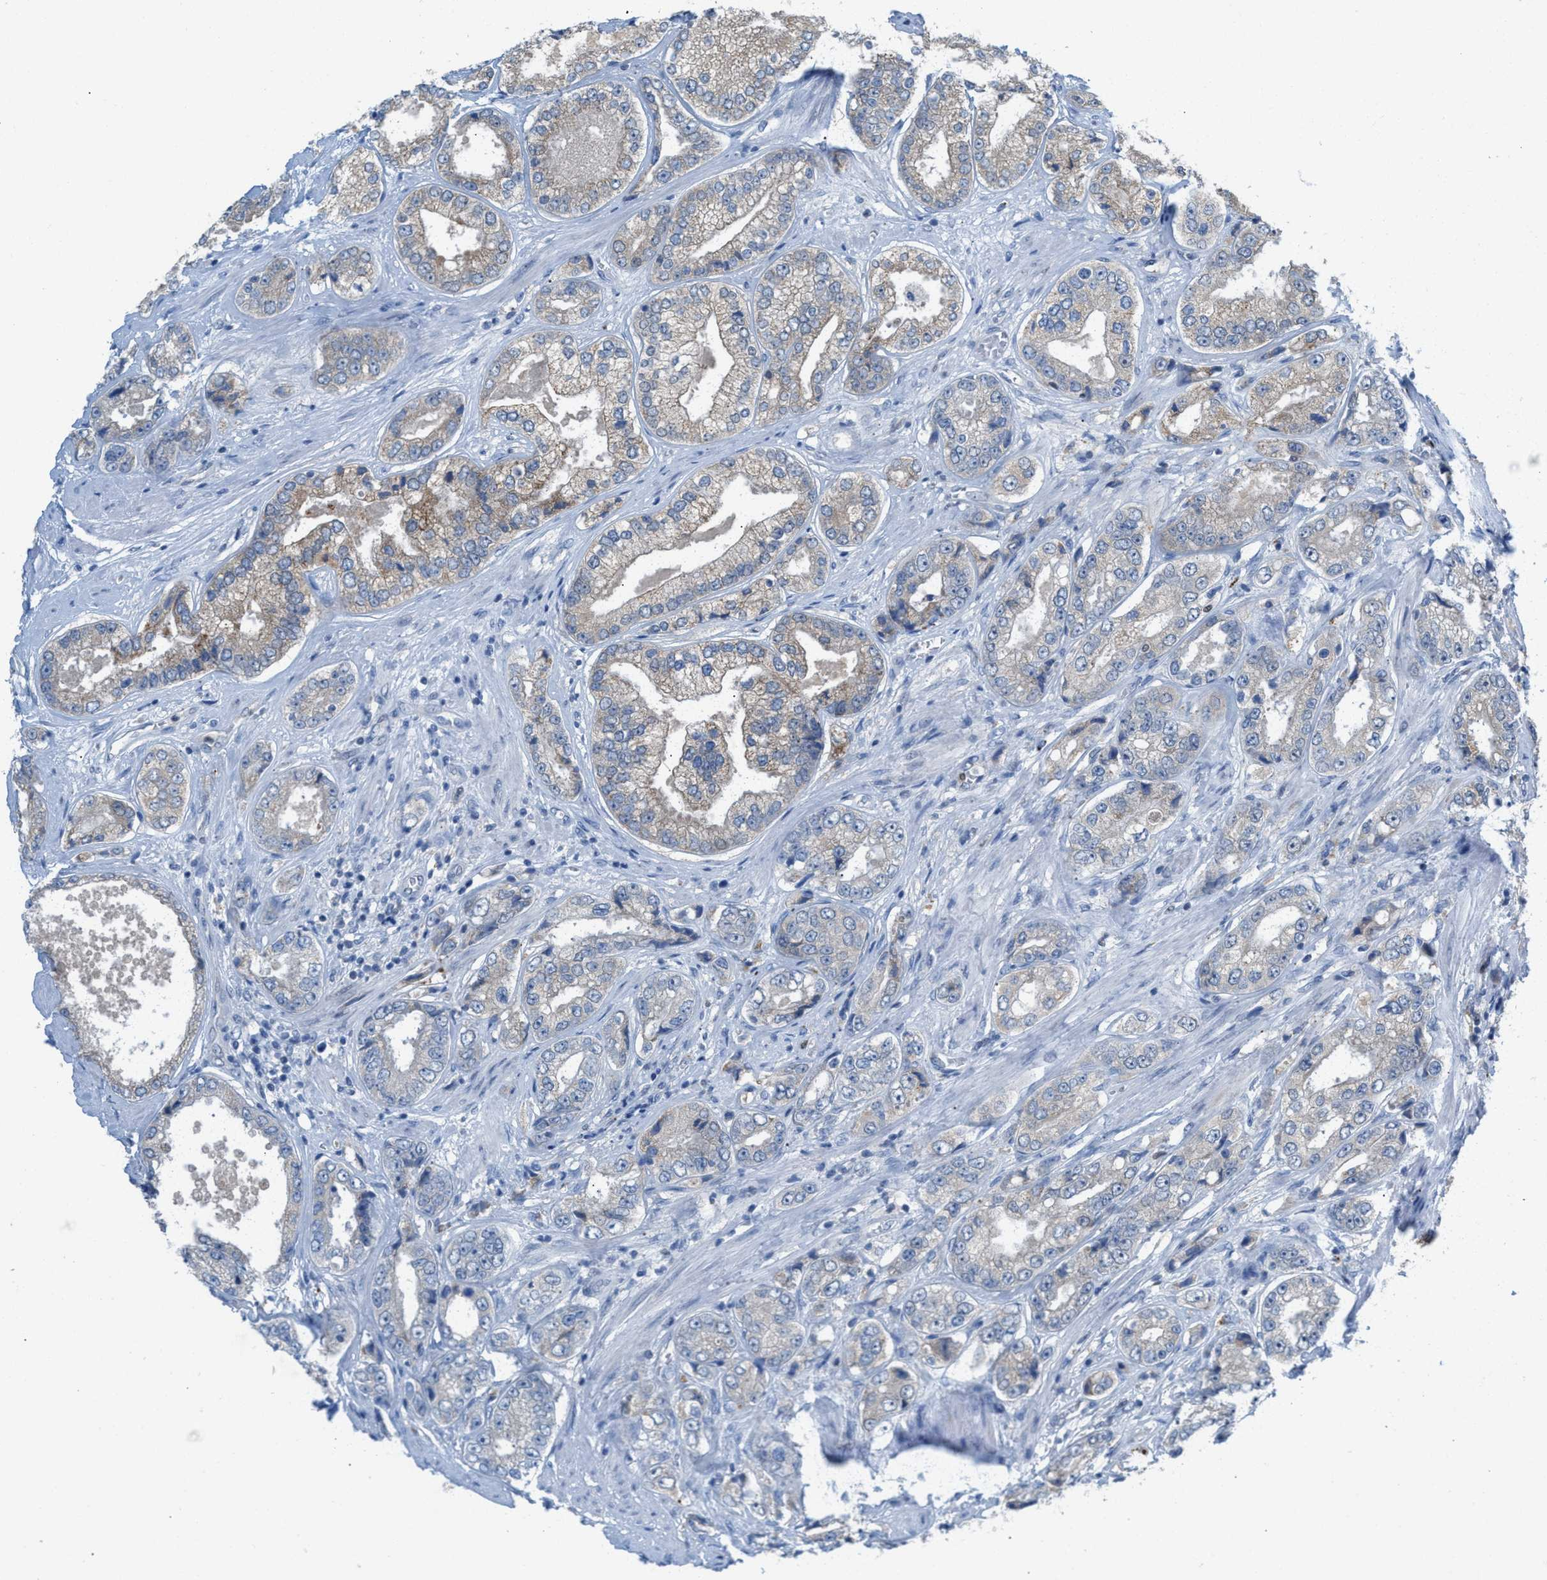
{"staining": {"intensity": "weak", "quantity": "<25%", "location": "cytoplasmic/membranous"}, "tissue": "prostate cancer", "cell_type": "Tumor cells", "image_type": "cancer", "snomed": [{"axis": "morphology", "description": "Adenocarcinoma, High grade"}, {"axis": "topography", "description": "Prostate"}], "caption": "Human prostate cancer (high-grade adenocarcinoma) stained for a protein using IHC demonstrates no staining in tumor cells.", "gene": "PPM1D", "patient": {"sex": "male", "age": 61}}